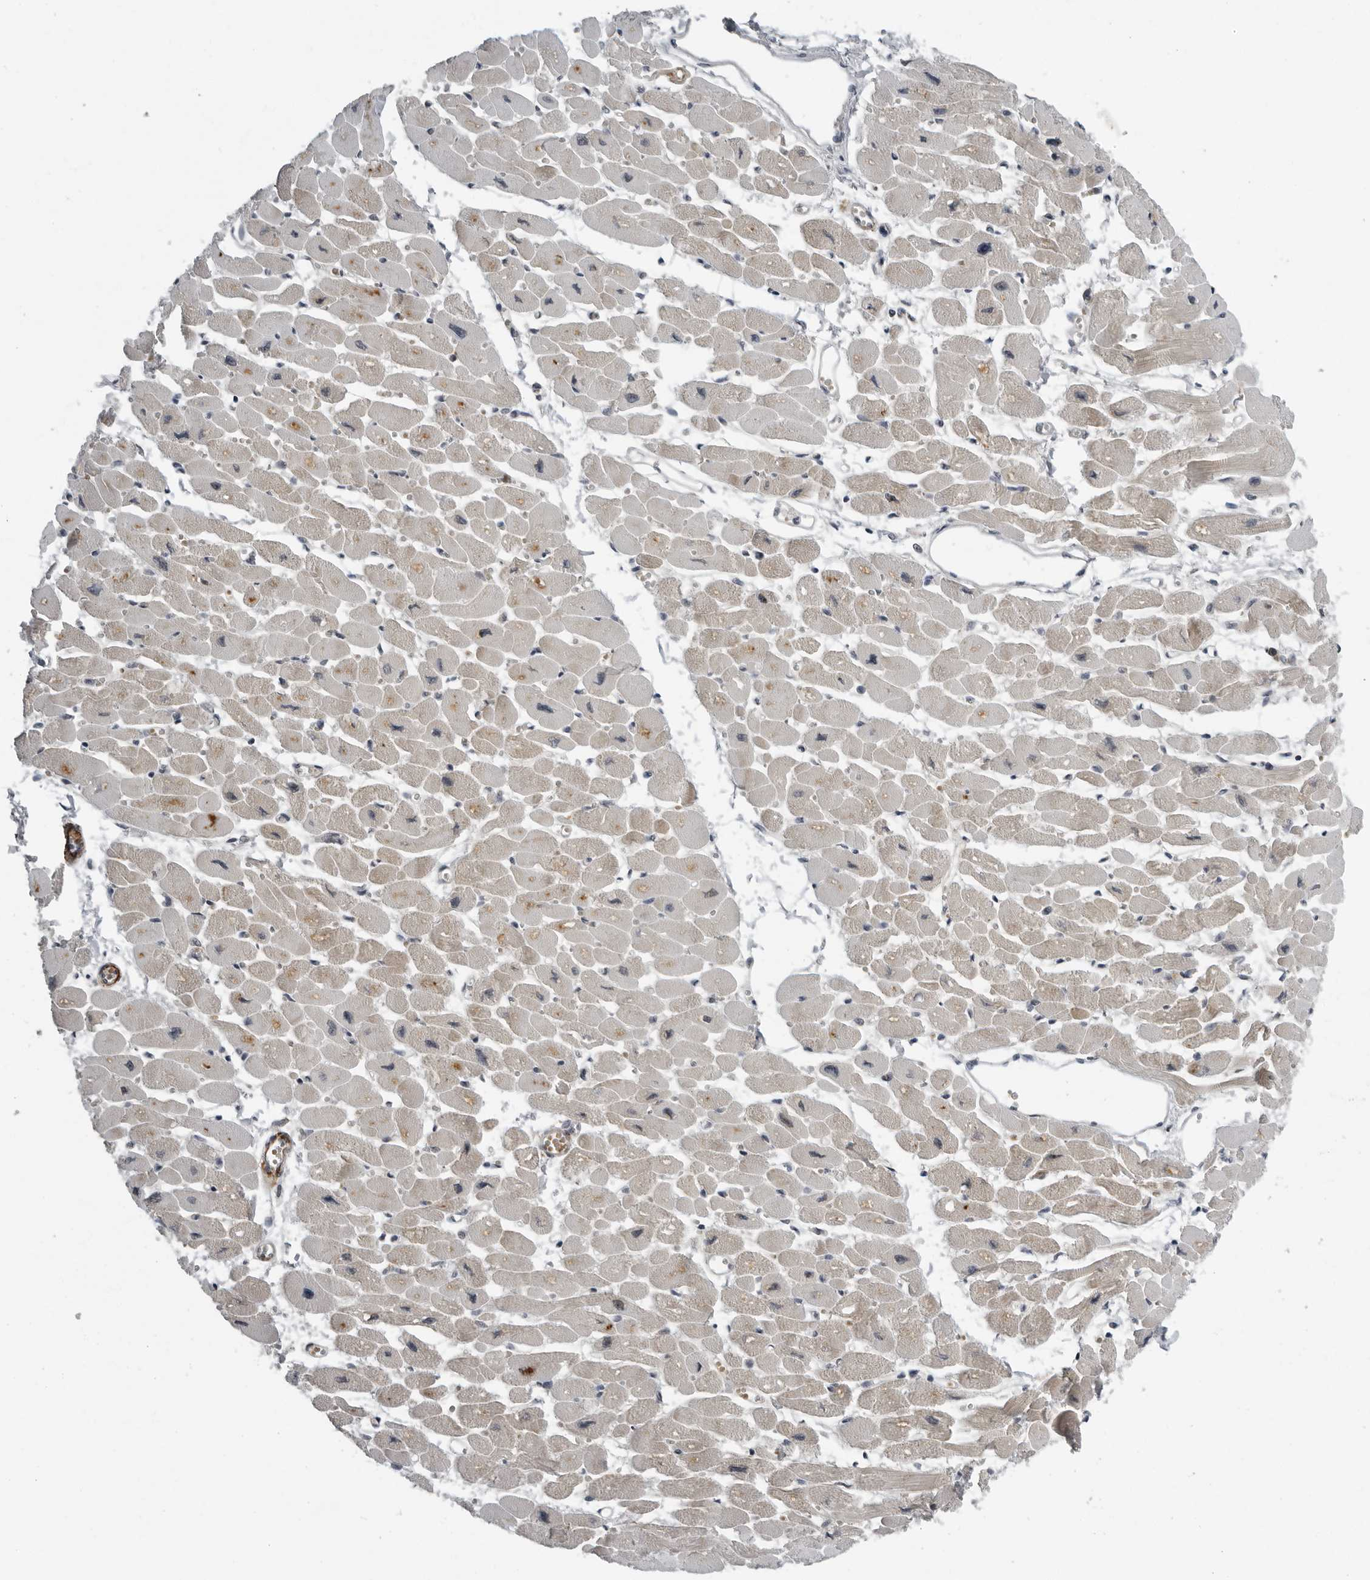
{"staining": {"intensity": "moderate", "quantity": "25%-75%", "location": "cytoplasmic/membranous"}, "tissue": "heart muscle", "cell_type": "Cardiomyocytes", "image_type": "normal", "snomed": [{"axis": "morphology", "description": "Normal tissue, NOS"}, {"axis": "topography", "description": "Heart"}], "caption": "This is a micrograph of immunohistochemistry (IHC) staining of unremarkable heart muscle, which shows moderate staining in the cytoplasmic/membranous of cardiomyocytes.", "gene": "ALPK2", "patient": {"sex": "female", "age": 54}}